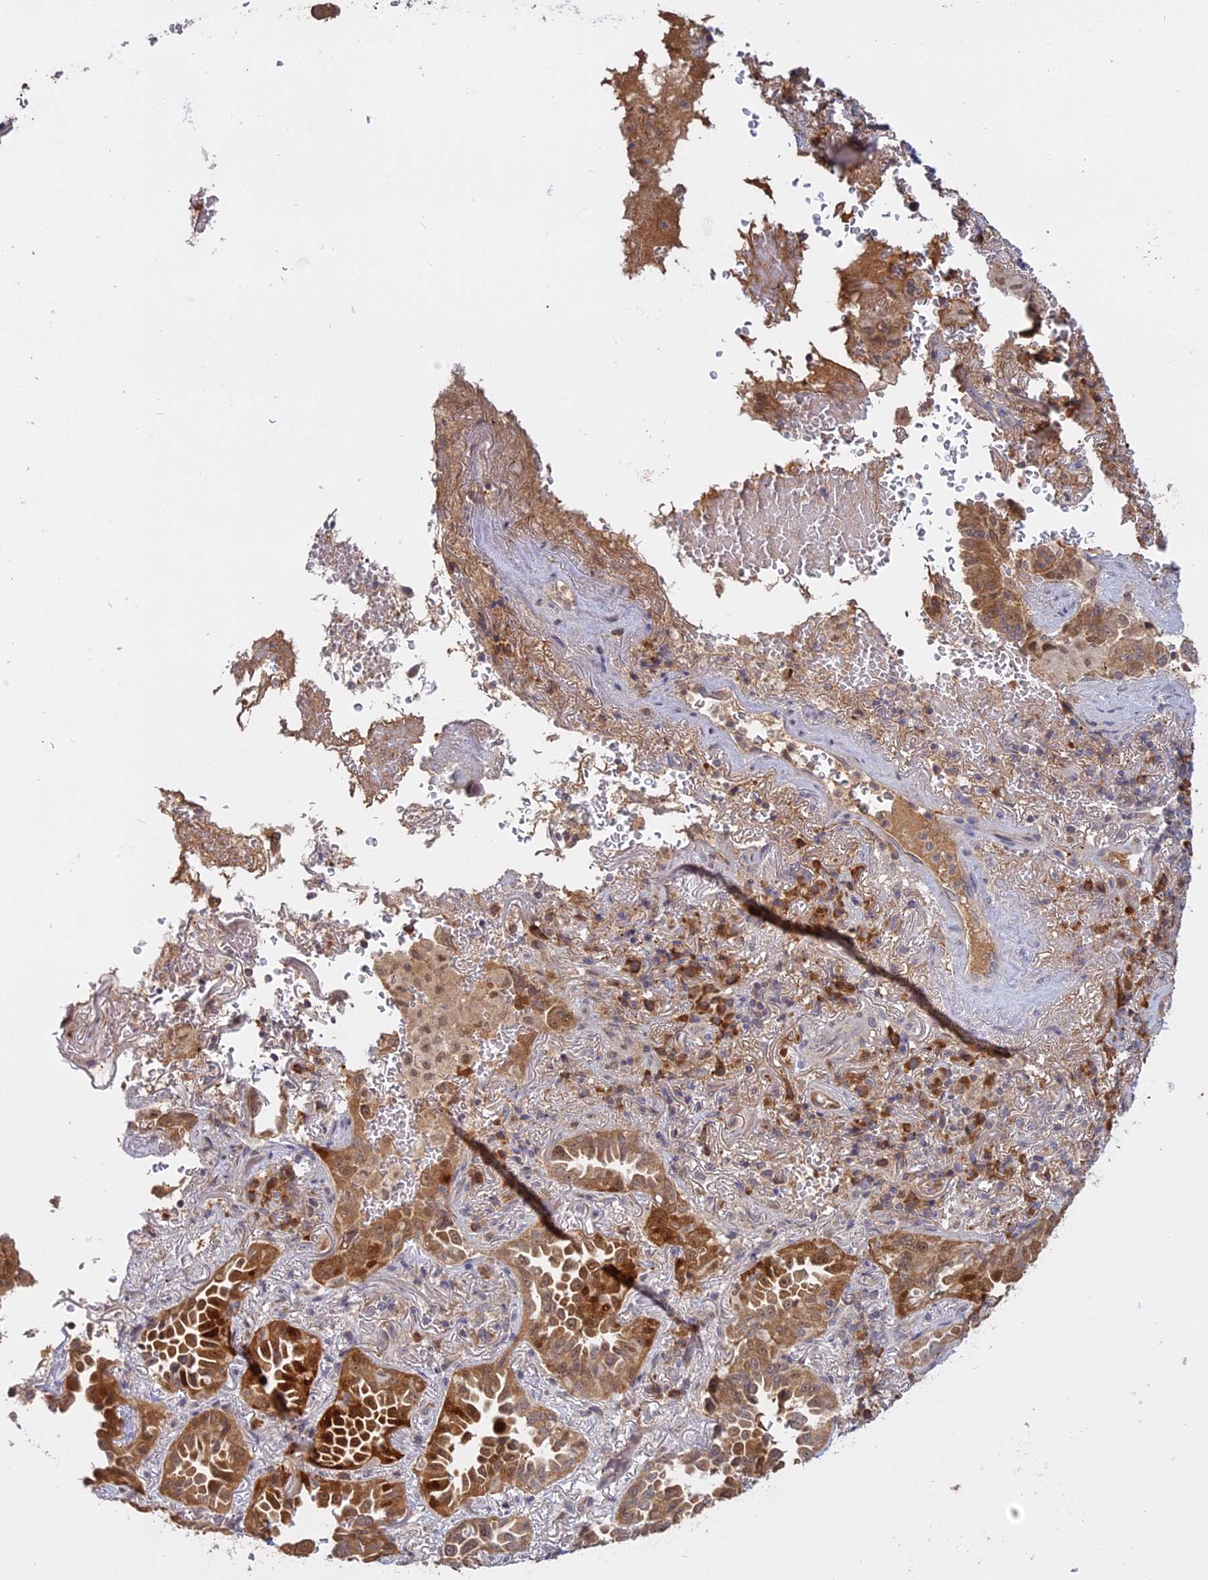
{"staining": {"intensity": "moderate", "quantity": ">75%", "location": "cytoplasmic/membranous"}, "tissue": "lung cancer", "cell_type": "Tumor cells", "image_type": "cancer", "snomed": [{"axis": "morphology", "description": "Adenocarcinoma, NOS"}, {"axis": "topography", "description": "Lung"}], "caption": "There is medium levels of moderate cytoplasmic/membranous expression in tumor cells of lung cancer, as demonstrated by immunohistochemical staining (brown color).", "gene": "TMEM208", "patient": {"sex": "female", "age": 69}}